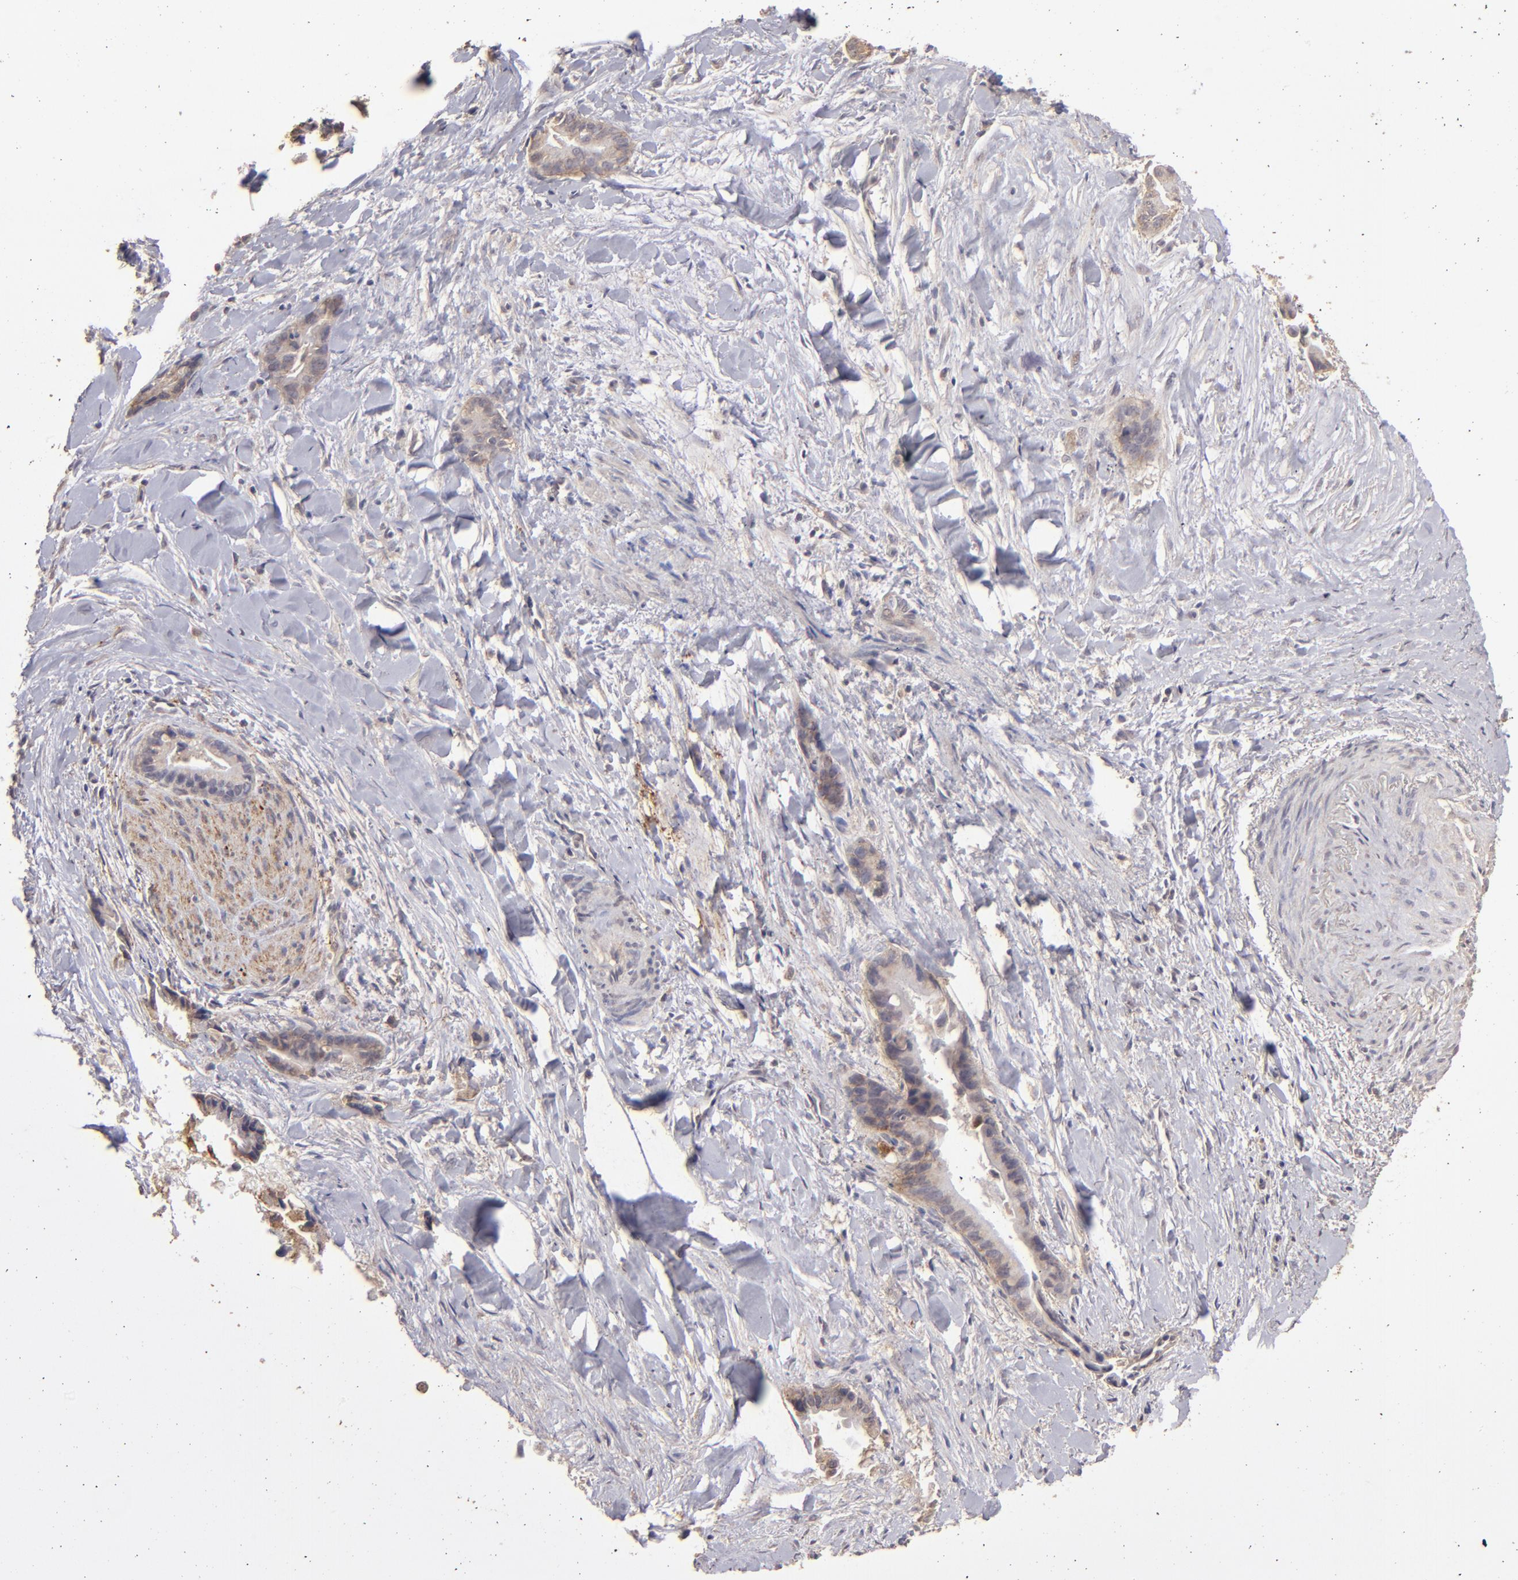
{"staining": {"intensity": "weak", "quantity": "25%-75%", "location": "cytoplasmic/membranous"}, "tissue": "liver cancer", "cell_type": "Tumor cells", "image_type": "cancer", "snomed": [{"axis": "morphology", "description": "Cholangiocarcinoma"}, {"axis": "topography", "description": "Liver"}], "caption": "The photomicrograph reveals staining of cholangiocarcinoma (liver), revealing weak cytoplasmic/membranous protein staining (brown color) within tumor cells.", "gene": "FAT1", "patient": {"sex": "female", "age": 55}}